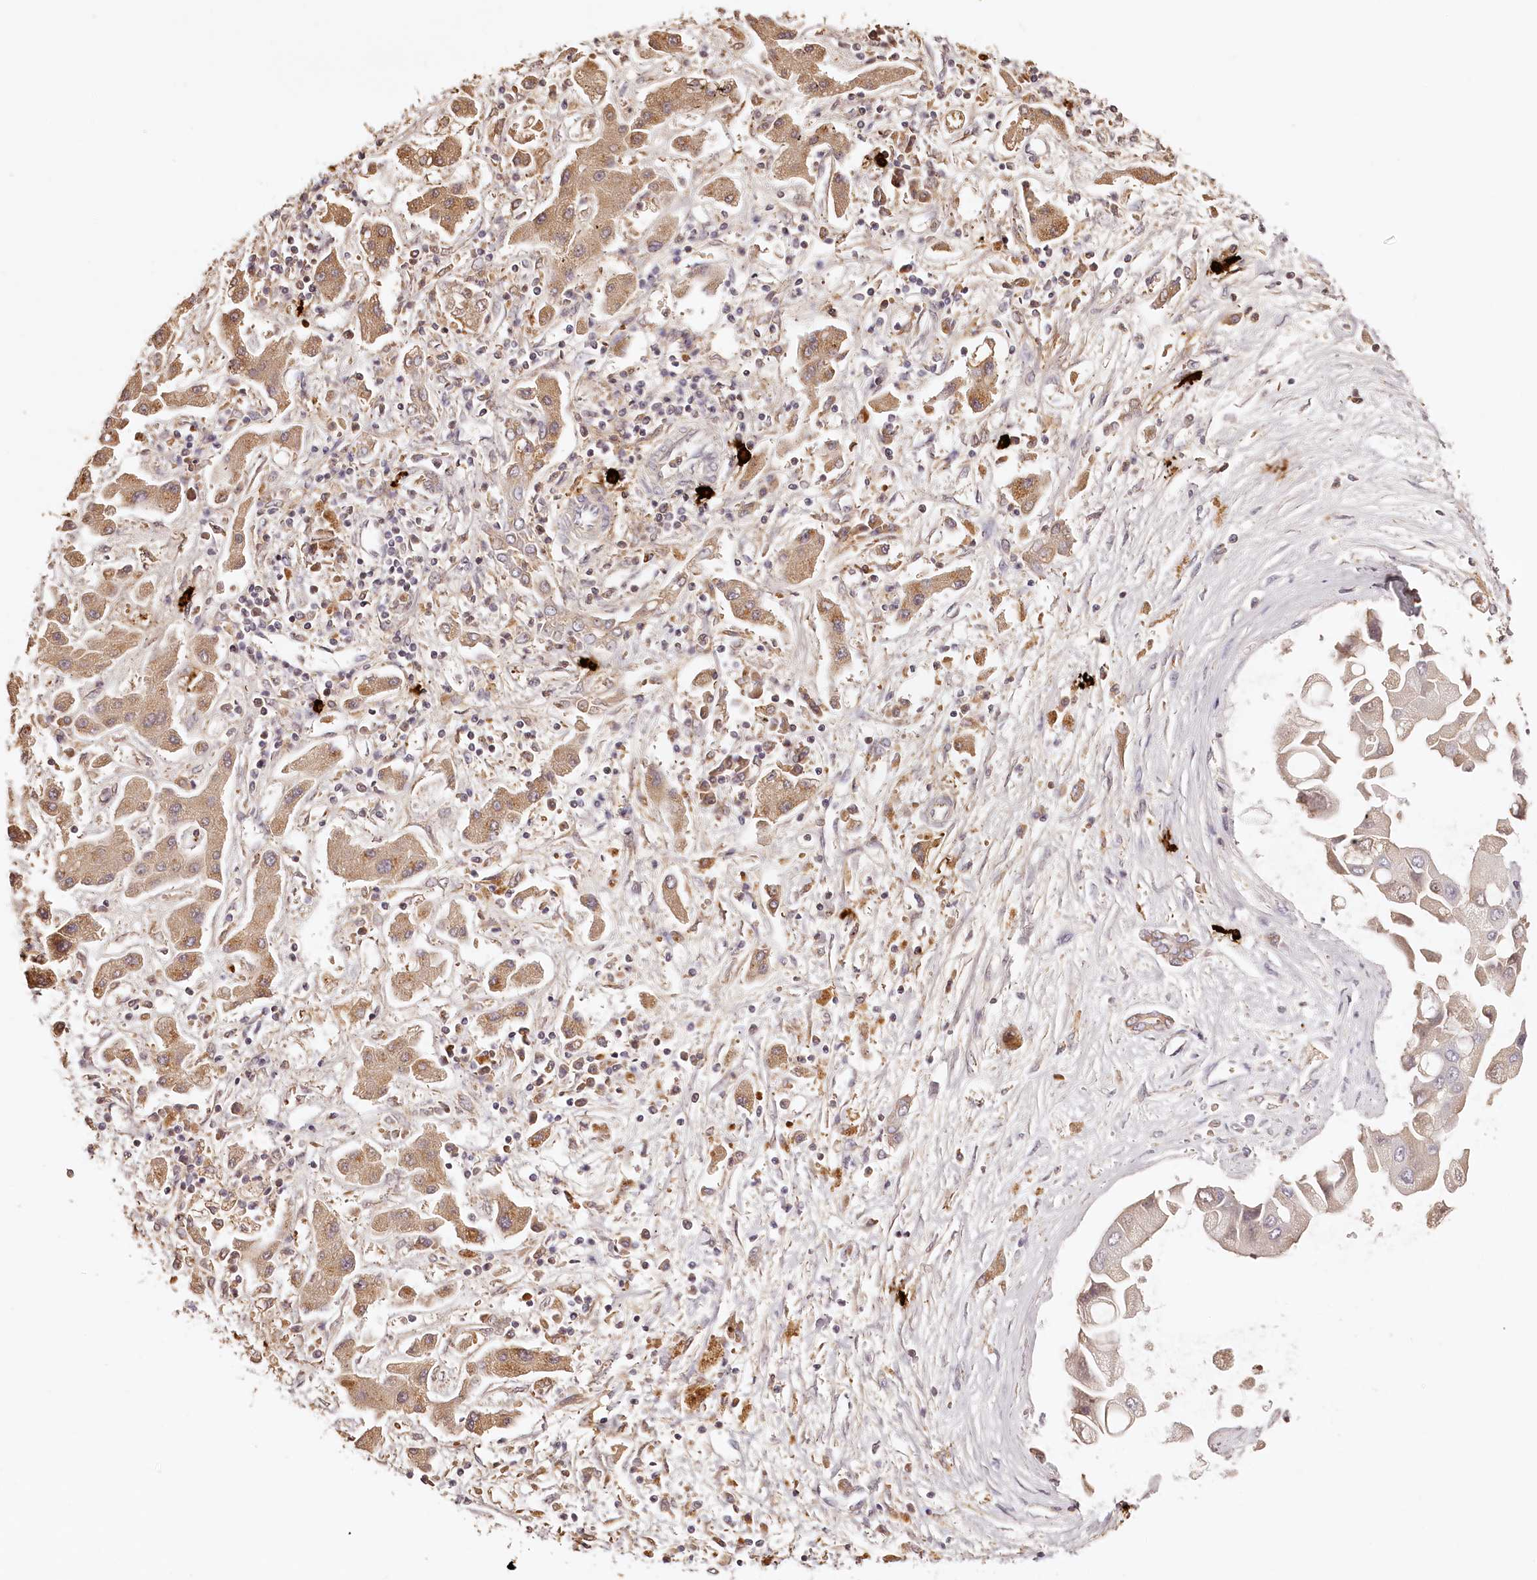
{"staining": {"intensity": "weak", "quantity": ">75%", "location": "cytoplasmic/membranous"}, "tissue": "liver cancer", "cell_type": "Tumor cells", "image_type": "cancer", "snomed": [{"axis": "morphology", "description": "Cholangiocarcinoma"}, {"axis": "topography", "description": "Liver"}], "caption": "Protein staining of liver cancer tissue displays weak cytoplasmic/membranous positivity in about >75% of tumor cells.", "gene": "SYNGR1", "patient": {"sex": "male", "age": 50}}